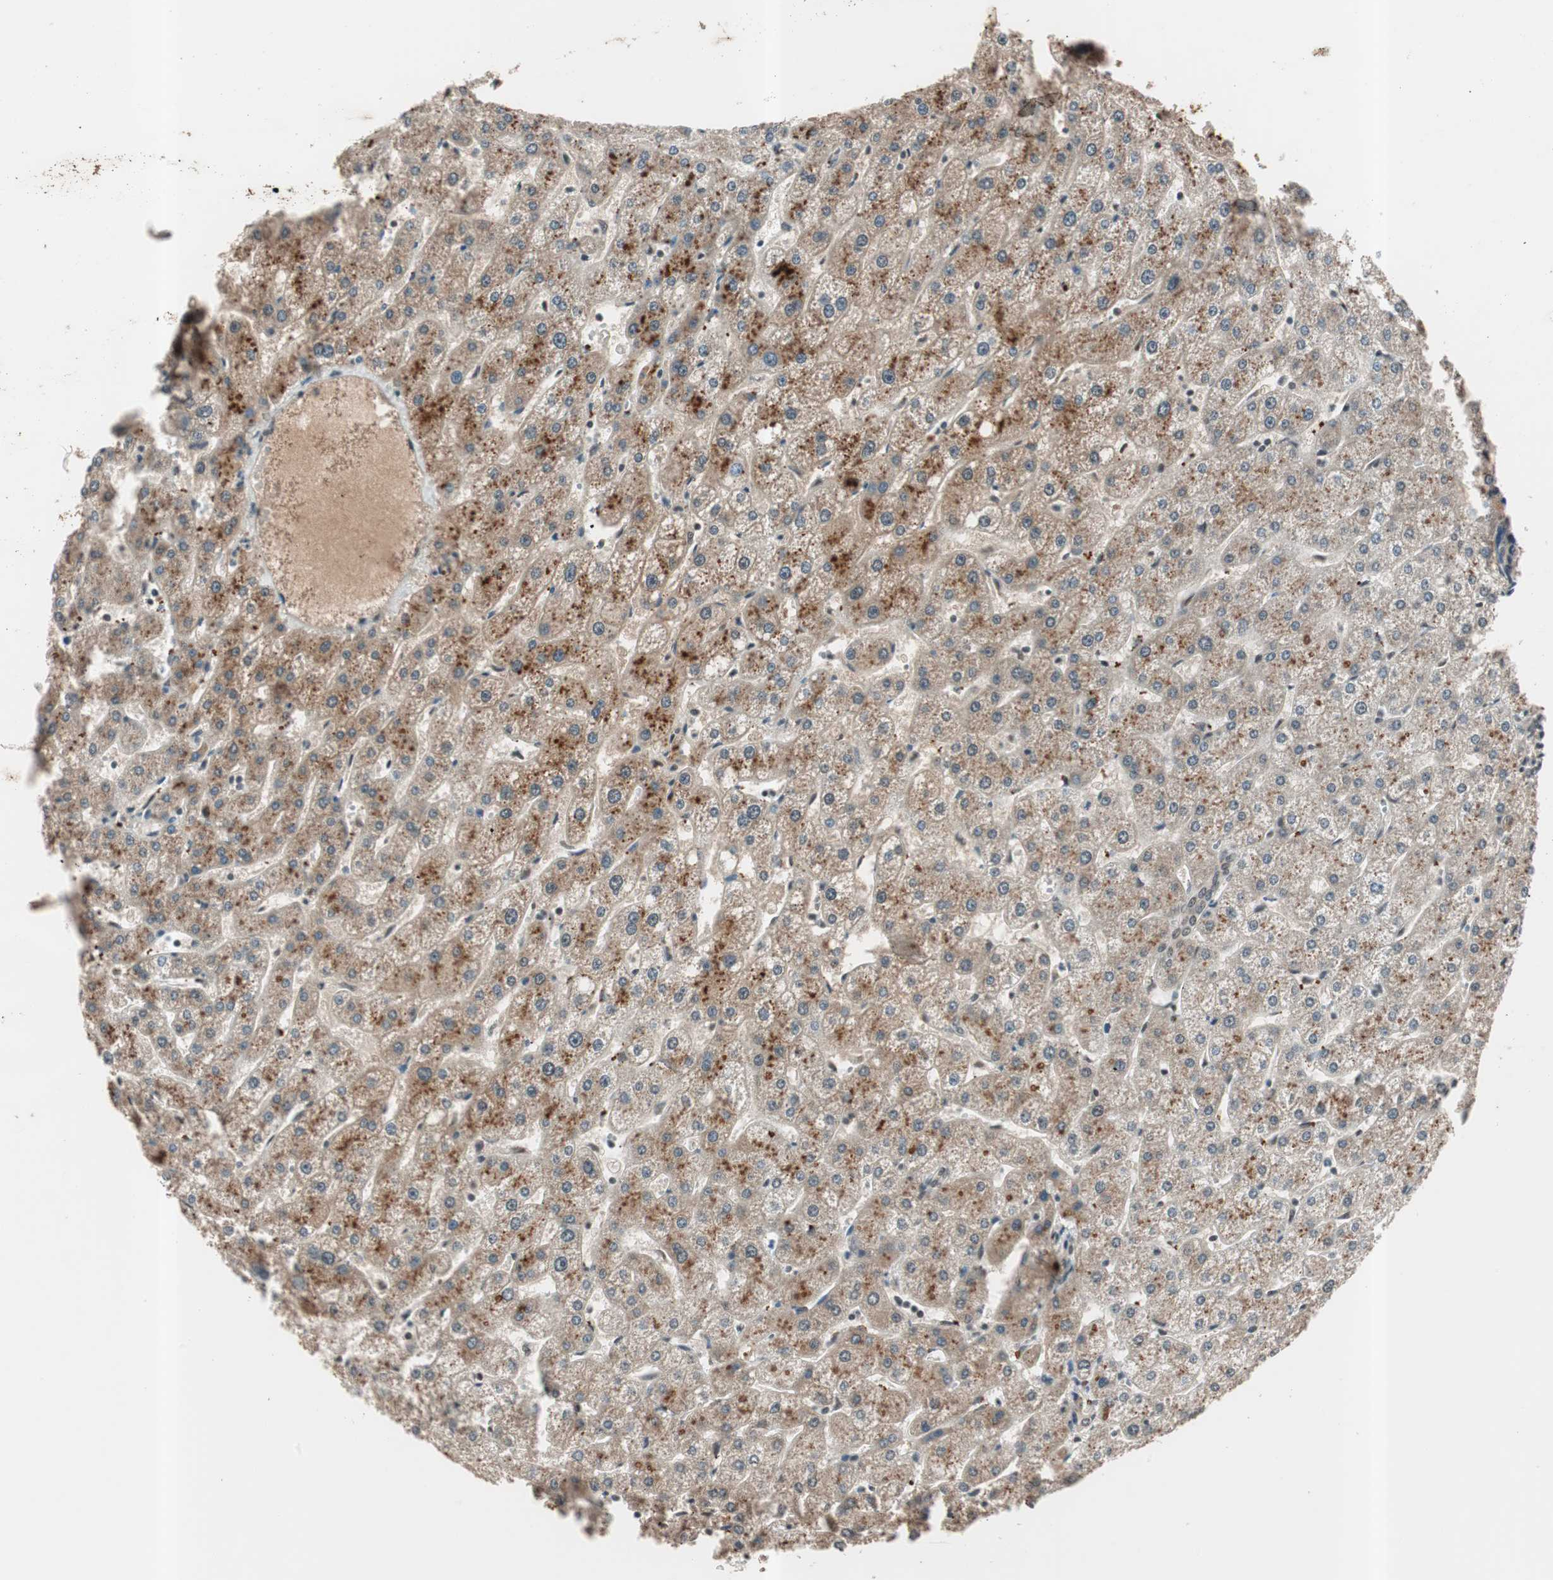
{"staining": {"intensity": "negative", "quantity": "none", "location": "none"}, "tissue": "liver", "cell_type": "Cholangiocytes", "image_type": "normal", "snomed": [{"axis": "morphology", "description": "Normal tissue, NOS"}, {"axis": "topography", "description": "Liver"}], "caption": "Immunohistochemistry micrograph of unremarkable liver: liver stained with DAB (3,3'-diaminobenzidine) displays no significant protein staining in cholangiocytes. (DAB (3,3'-diaminobenzidine) IHC visualized using brightfield microscopy, high magnification).", "gene": "NFRKB", "patient": {"sex": "male", "age": 67}}